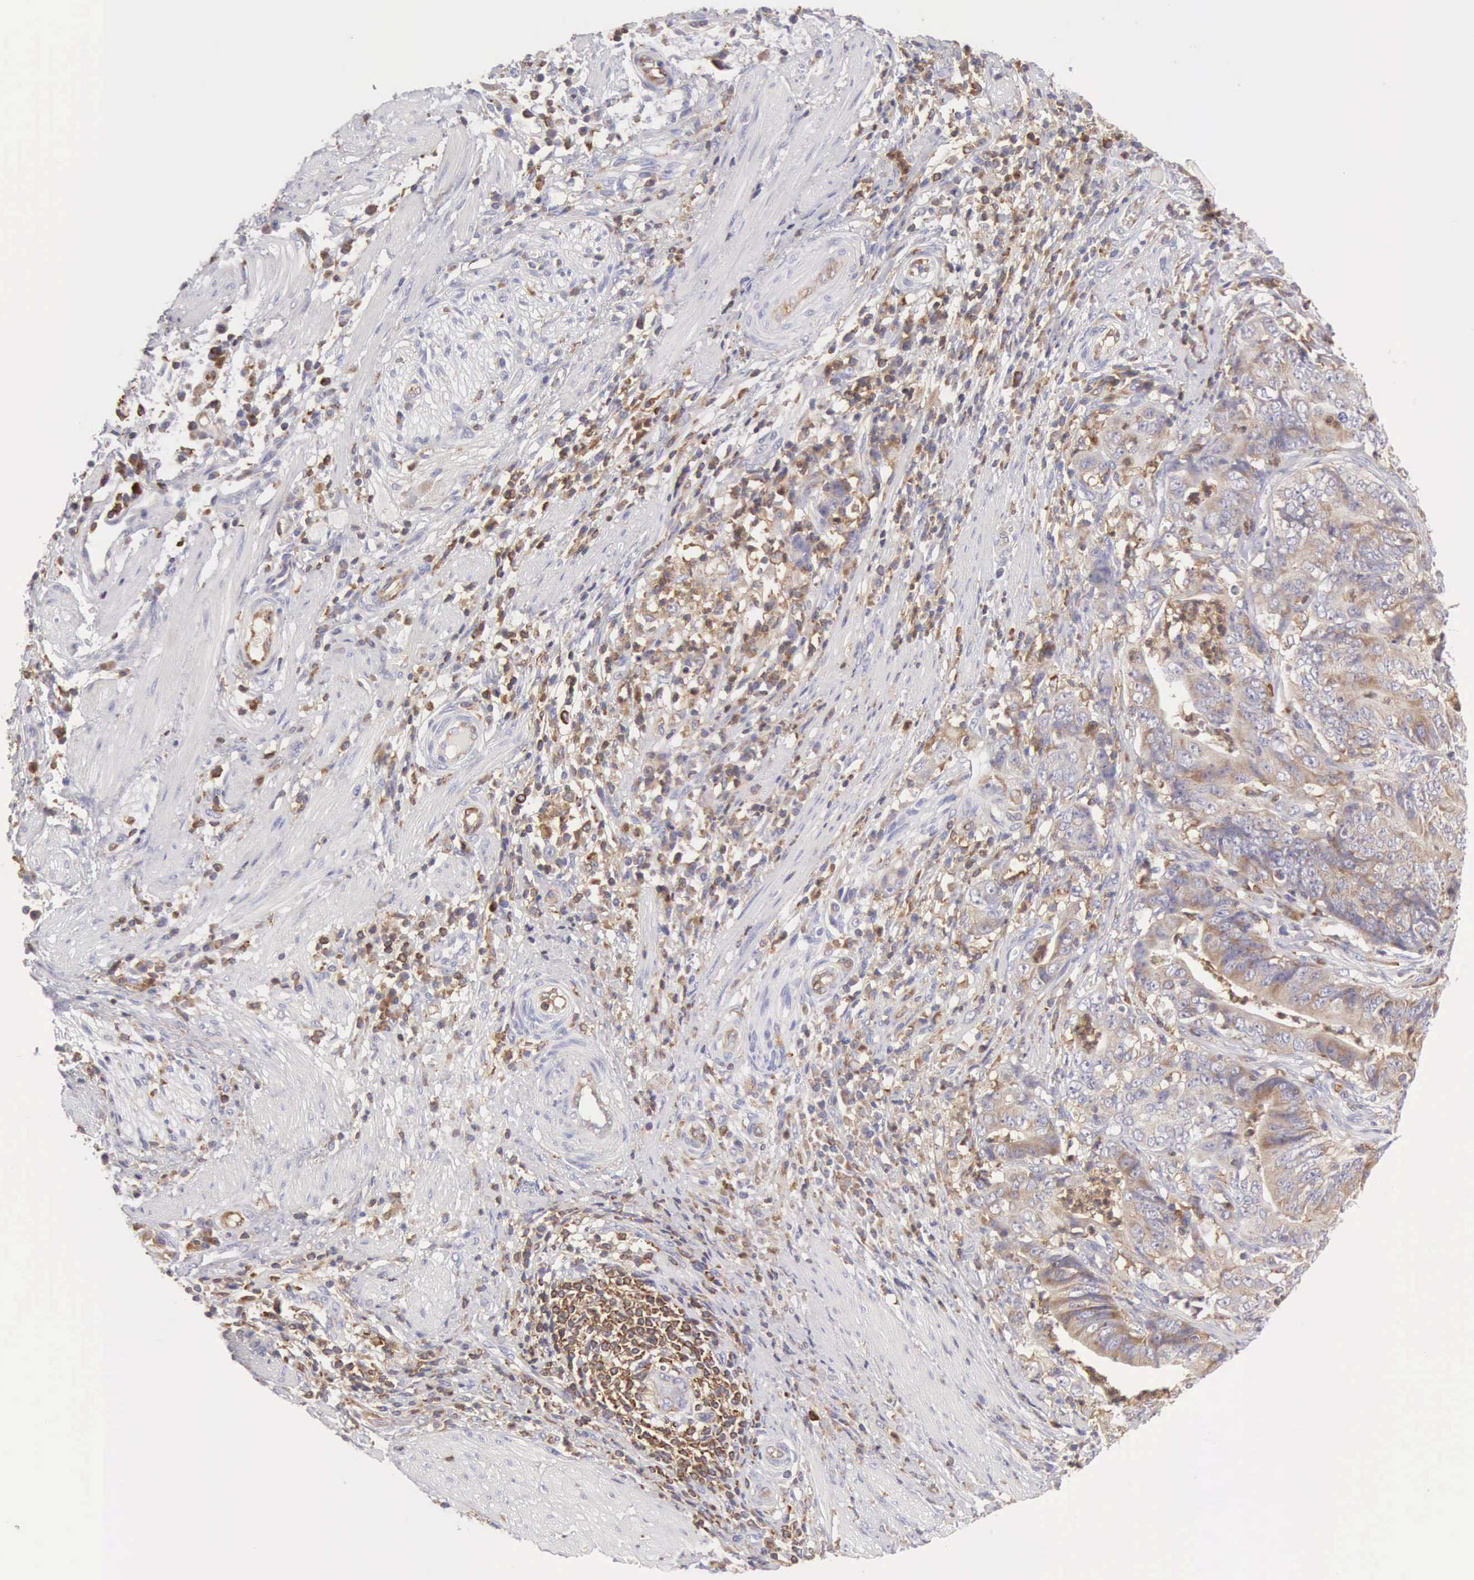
{"staining": {"intensity": "weak", "quantity": "25%-75%", "location": "cytoplasmic/membranous"}, "tissue": "stomach cancer", "cell_type": "Tumor cells", "image_type": "cancer", "snomed": [{"axis": "morphology", "description": "Adenocarcinoma, NOS"}, {"axis": "topography", "description": "Stomach, lower"}], "caption": "Human stomach cancer stained for a protein (brown) exhibits weak cytoplasmic/membranous positive positivity in about 25%-75% of tumor cells.", "gene": "ARHGAP4", "patient": {"sex": "female", "age": 86}}